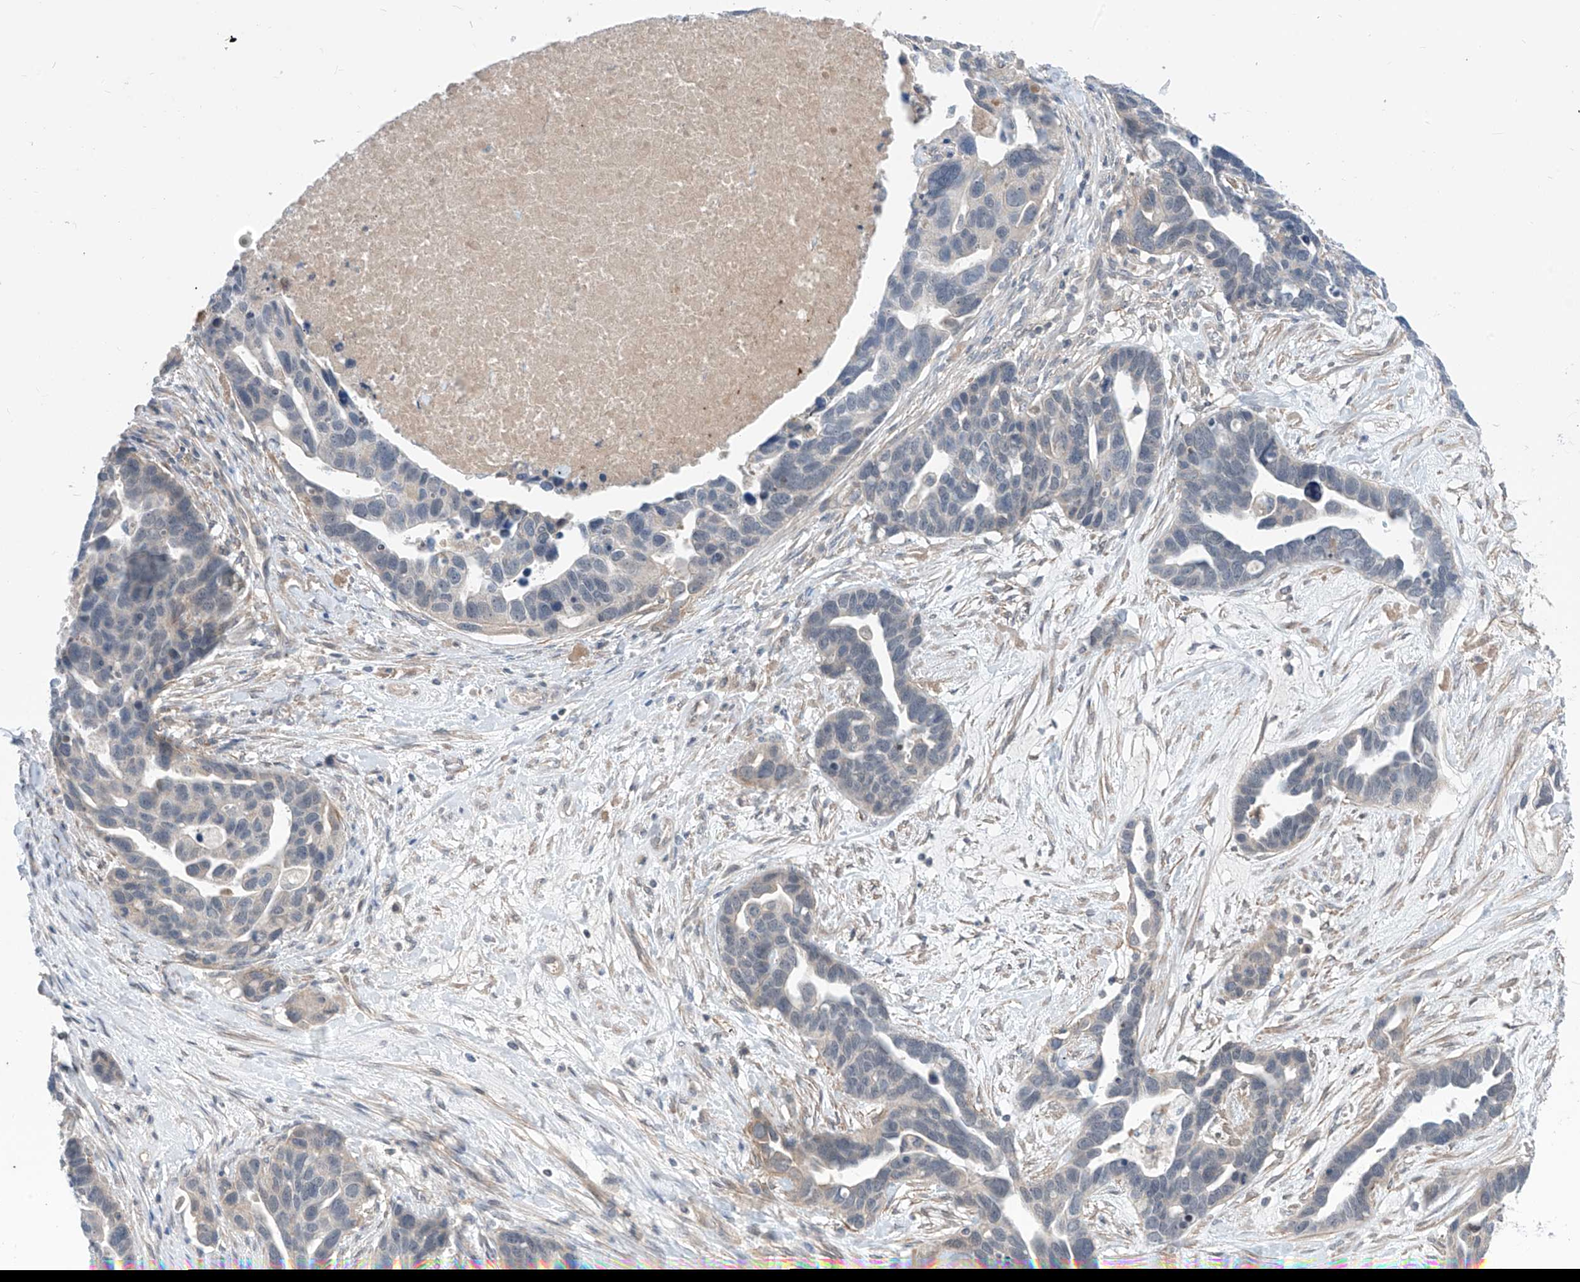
{"staining": {"intensity": "negative", "quantity": "none", "location": "none"}, "tissue": "ovarian cancer", "cell_type": "Tumor cells", "image_type": "cancer", "snomed": [{"axis": "morphology", "description": "Cystadenocarcinoma, serous, NOS"}, {"axis": "topography", "description": "Ovary"}], "caption": "A high-resolution micrograph shows immunohistochemistry (IHC) staining of ovarian serous cystadenocarcinoma, which displays no significant staining in tumor cells.", "gene": "ABLIM2", "patient": {"sex": "female", "age": 54}}